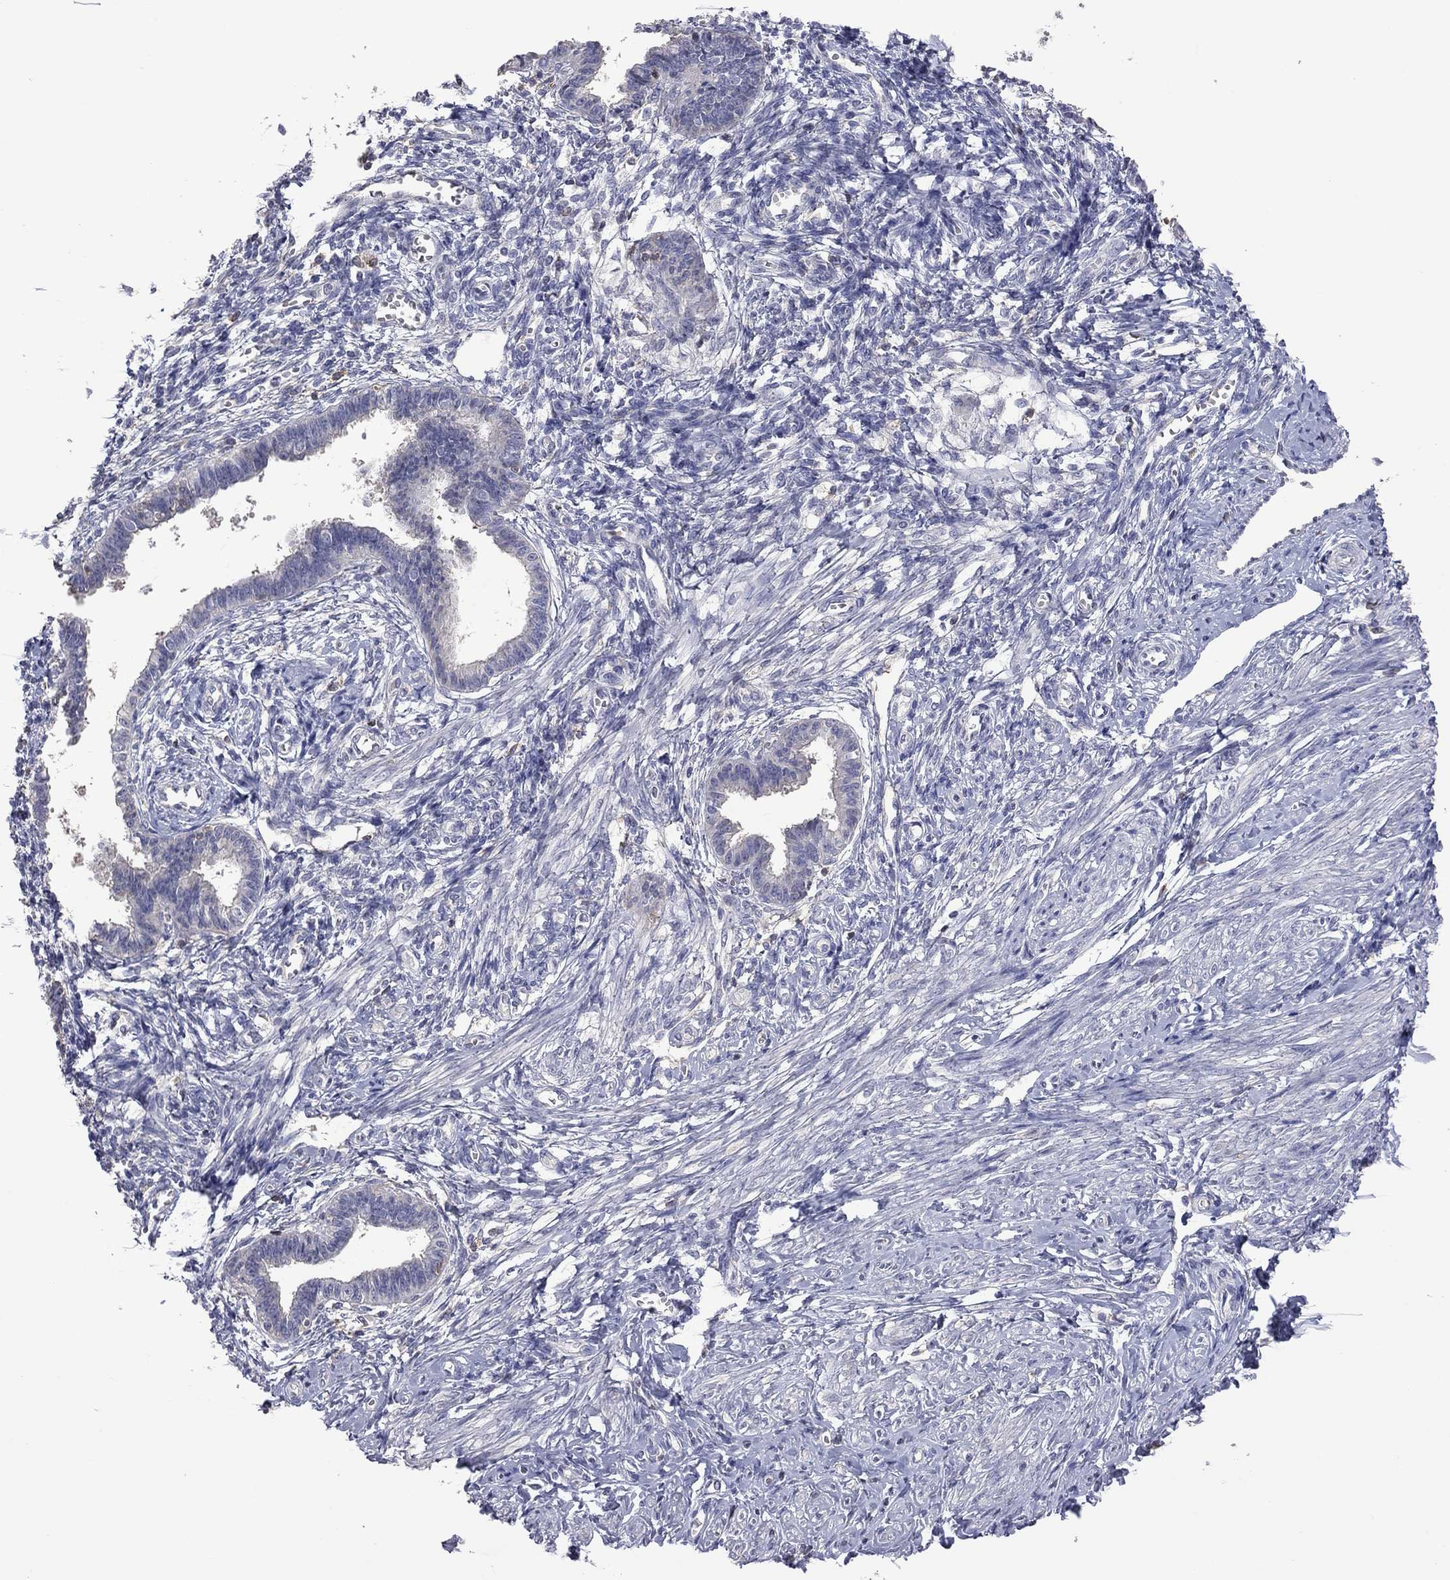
{"staining": {"intensity": "negative", "quantity": "none", "location": "none"}, "tissue": "endometrium", "cell_type": "Cells in endometrial stroma", "image_type": "normal", "snomed": [{"axis": "morphology", "description": "Normal tissue, NOS"}, {"axis": "topography", "description": "Cervix"}, {"axis": "topography", "description": "Endometrium"}], "caption": "There is no significant expression in cells in endometrial stroma of endometrium.", "gene": "ENSG00000288520", "patient": {"sex": "female", "age": 37}}